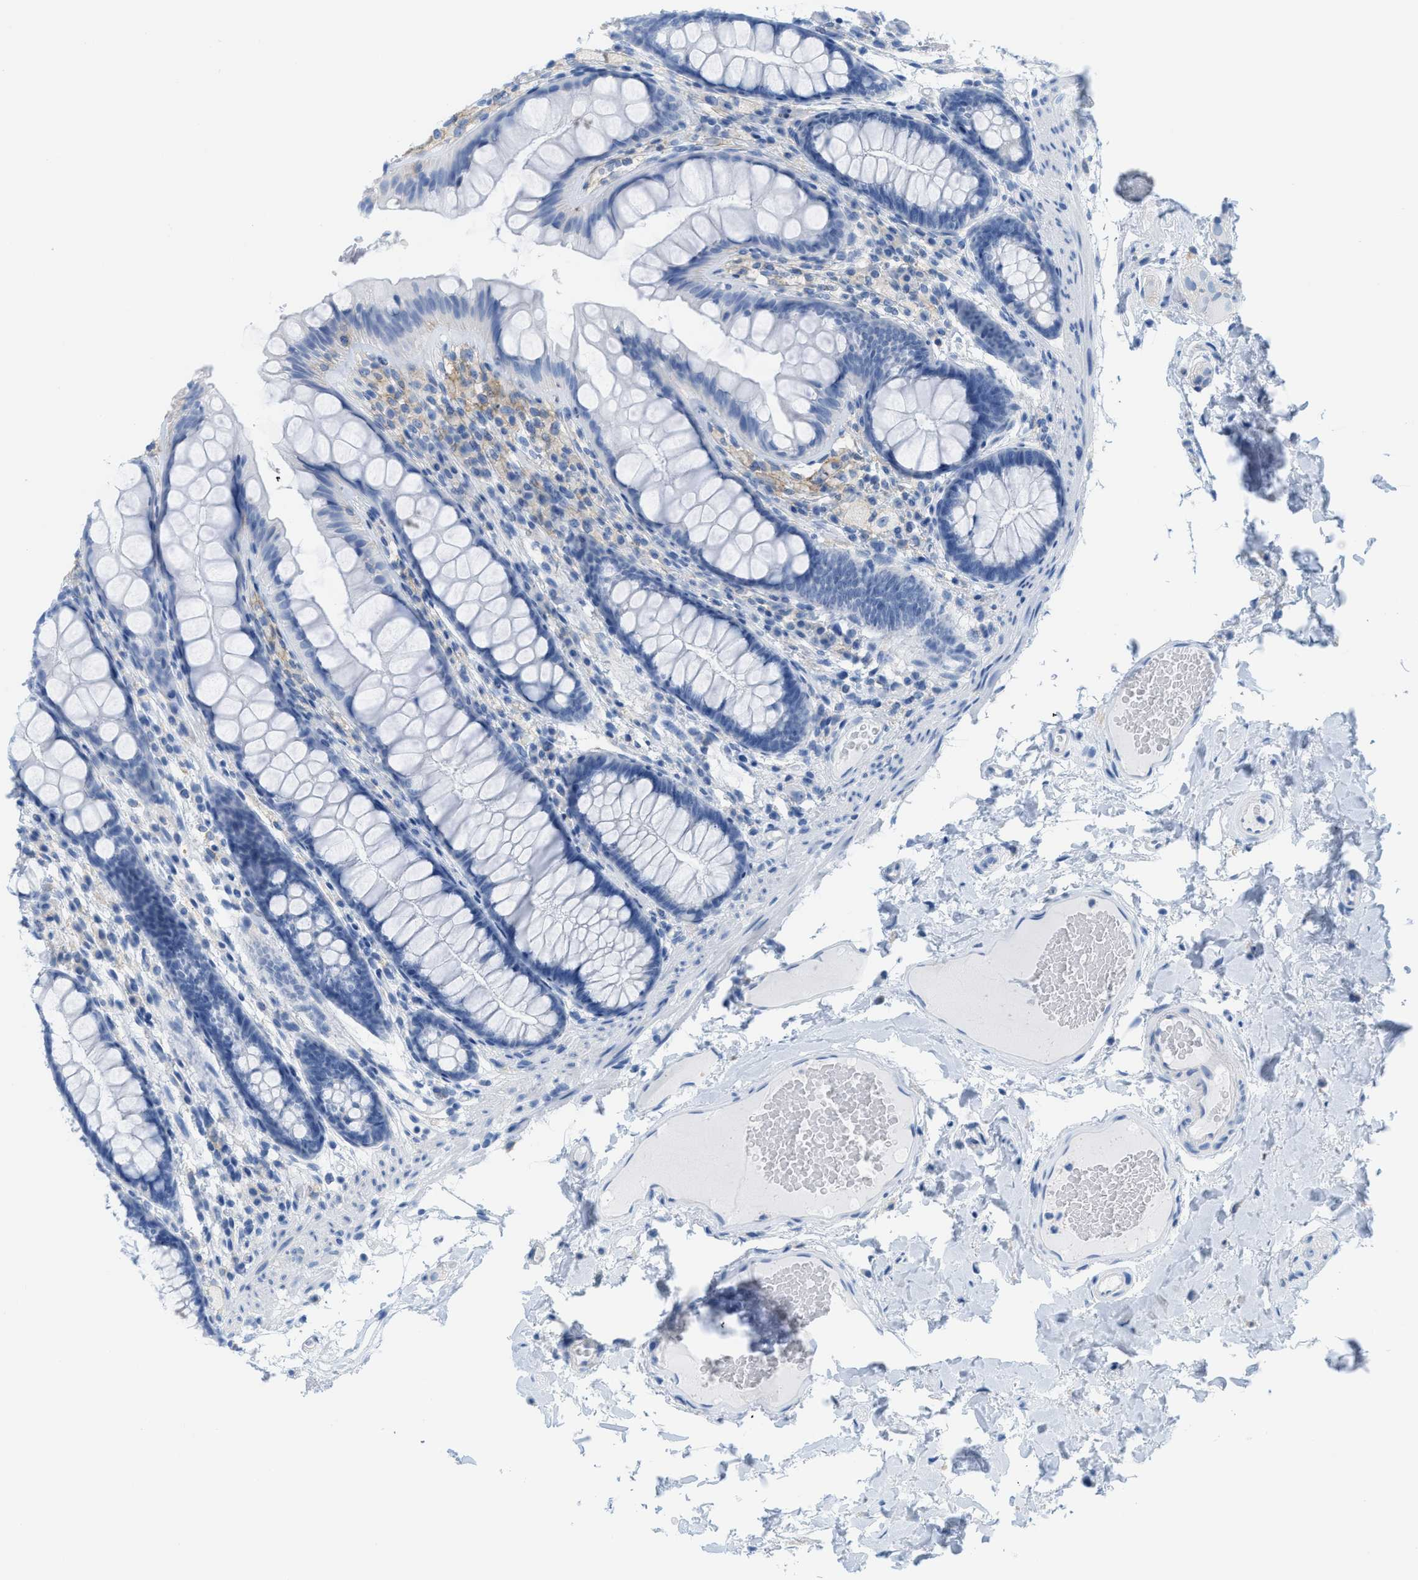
{"staining": {"intensity": "negative", "quantity": "none", "location": "none"}, "tissue": "colon", "cell_type": "Endothelial cells", "image_type": "normal", "snomed": [{"axis": "morphology", "description": "Normal tissue, NOS"}, {"axis": "topography", "description": "Colon"}], "caption": "Endothelial cells show no significant protein staining in normal colon.", "gene": "SLC3A2", "patient": {"sex": "female", "age": 56}}